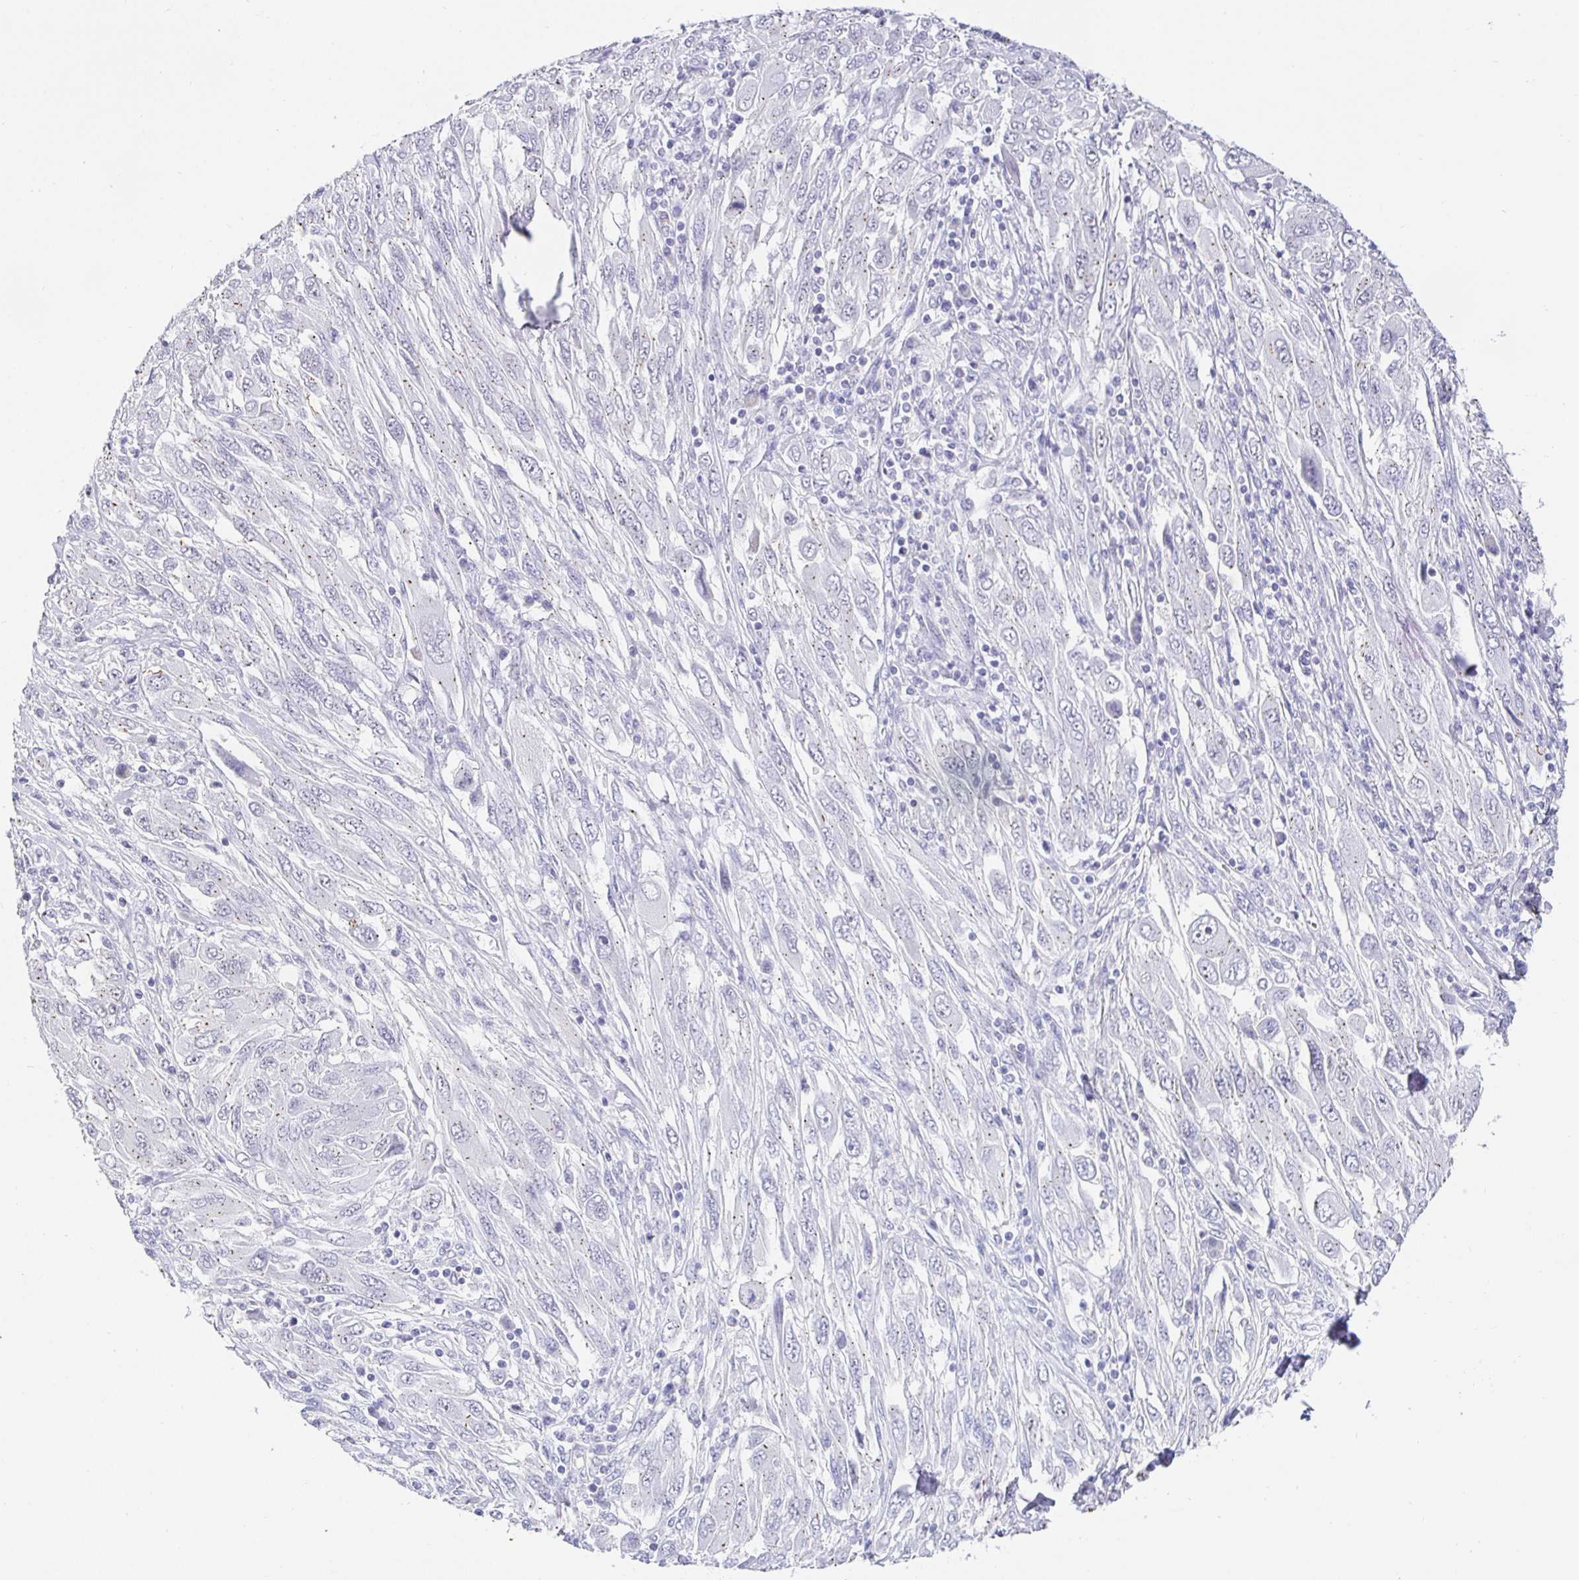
{"staining": {"intensity": "negative", "quantity": "none", "location": "none"}, "tissue": "melanoma", "cell_type": "Tumor cells", "image_type": "cancer", "snomed": [{"axis": "morphology", "description": "Malignant melanoma, NOS"}, {"axis": "topography", "description": "Skin"}], "caption": "Malignant melanoma was stained to show a protein in brown. There is no significant positivity in tumor cells.", "gene": "EZHIP", "patient": {"sex": "female", "age": 91}}